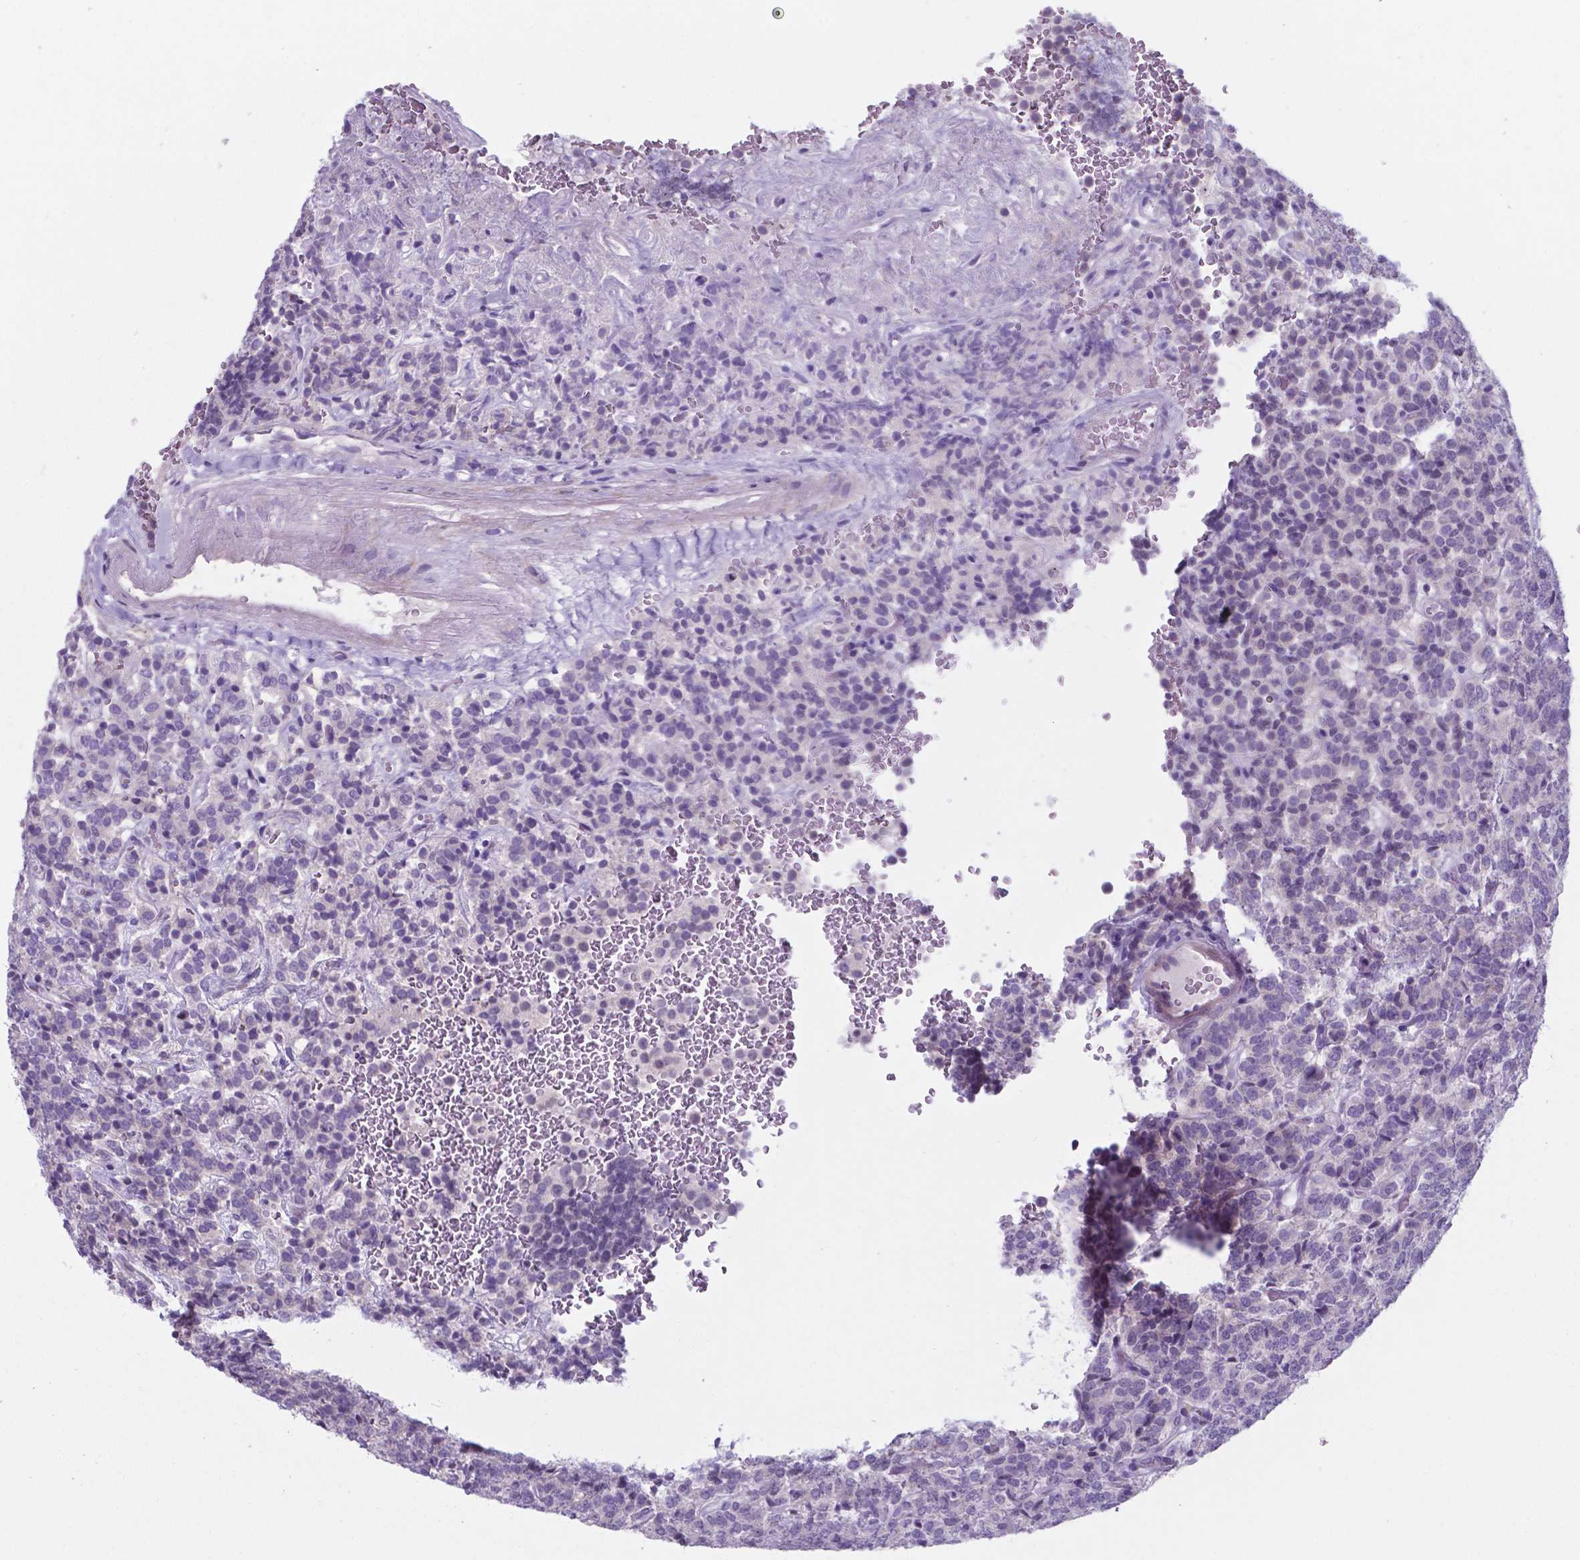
{"staining": {"intensity": "negative", "quantity": "none", "location": "none"}, "tissue": "carcinoid", "cell_type": "Tumor cells", "image_type": "cancer", "snomed": [{"axis": "morphology", "description": "Carcinoid, malignant, NOS"}, {"axis": "topography", "description": "Pancreas"}], "caption": "This is an immunohistochemistry (IHC) photomicrograph of malignant carcinoid. There is no staining in tumor cells.", "gene": "AP5B1", "patient": {"sex": "male", "age": 36}}